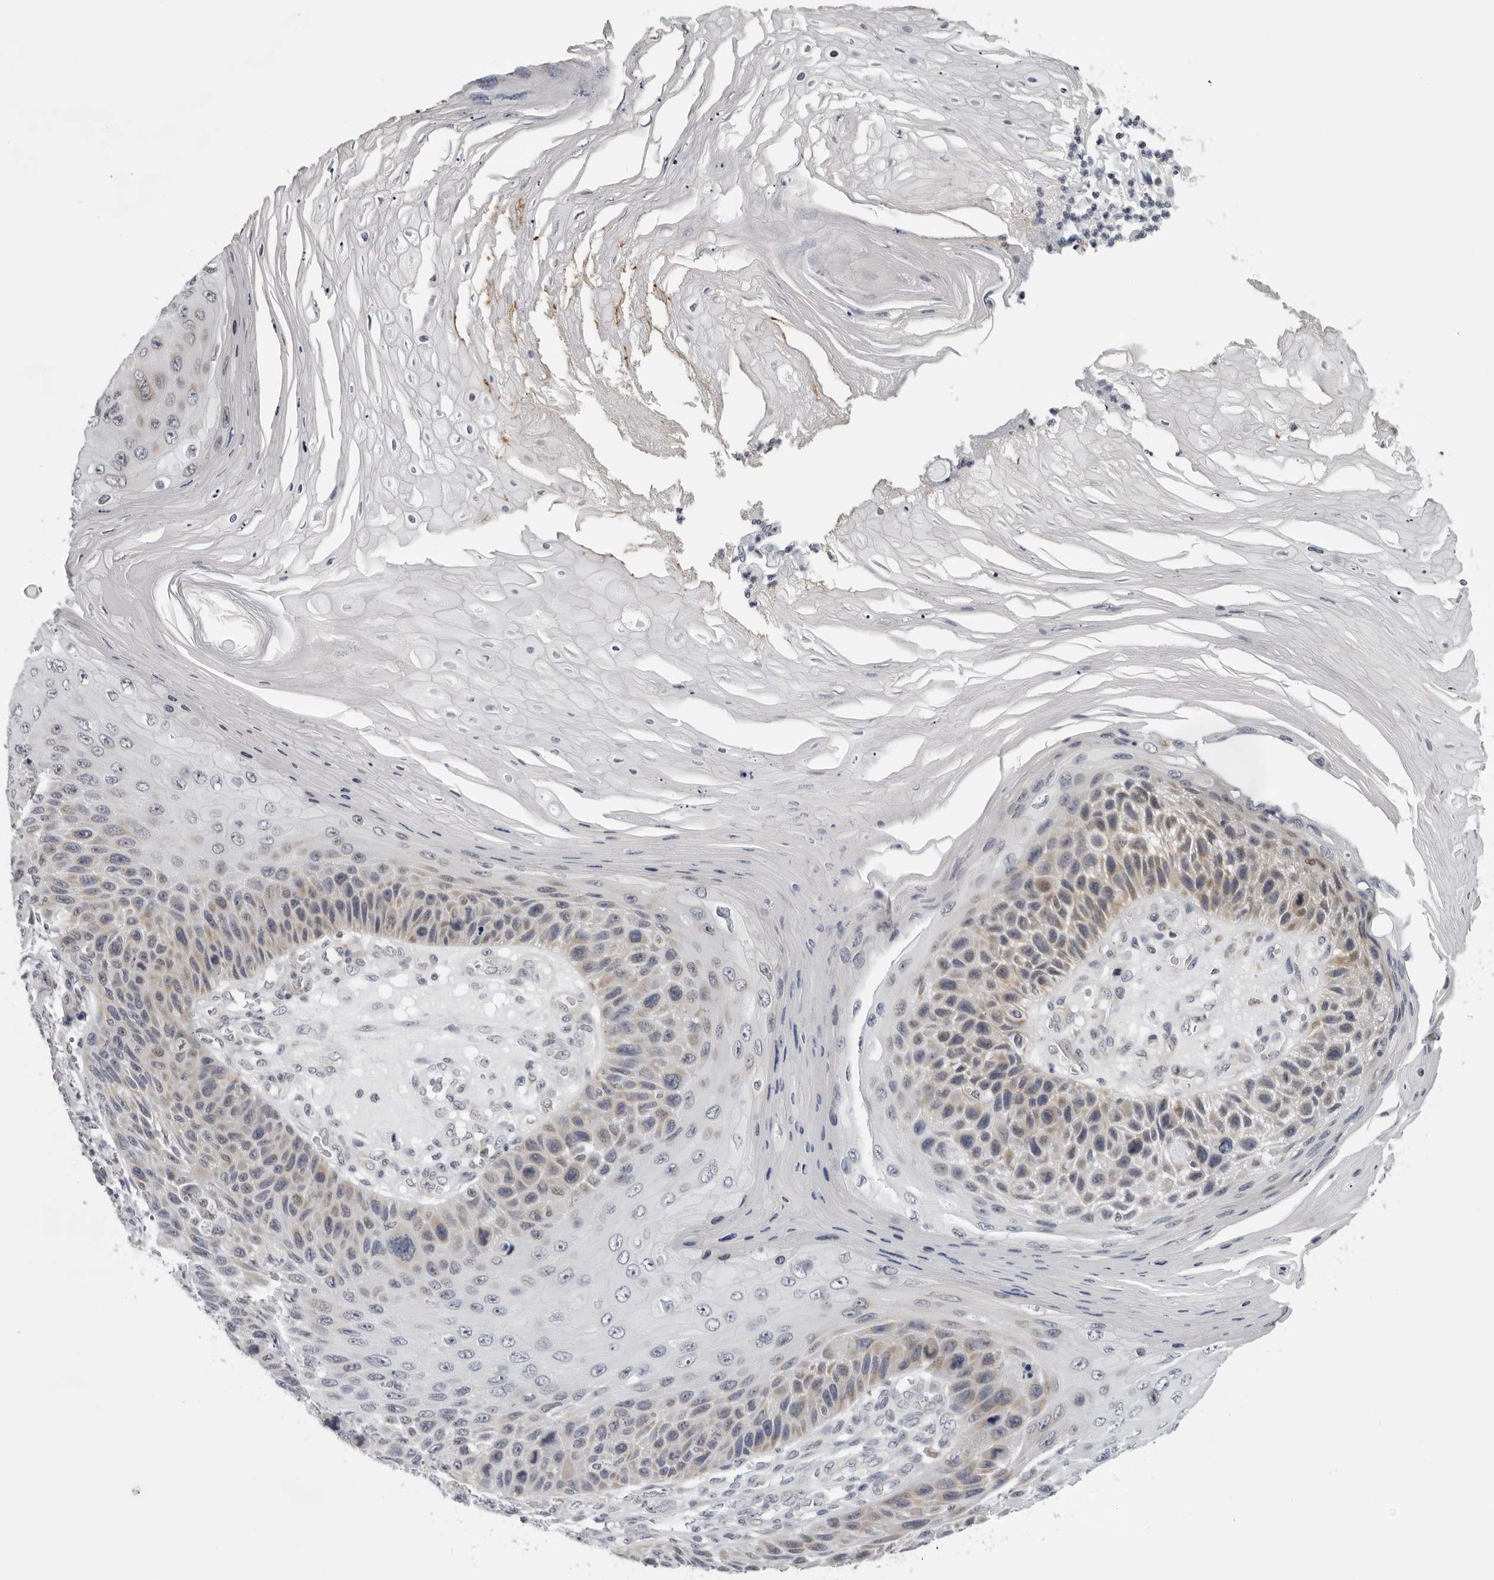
{"staining": {"intensity": "weak", "quantity": "25%-75%", "location": "cytoplasmic/membranous"}, "tissue": "skin cancer", "cell_type": "Tumor cells", "image_type": "cancer", "snomed": [{"axis": "morphology", "description": "Squamous cell carcinoma, NOS"}, {"axis": "topography", "description": "Skin"}], "caption": "Protein staining reveals weak cytoplasmic/membranous positivity in about 25%-75% of tumor cells in squamous cell carcinoma (skin).", "gene": "CPT2", "patient": {"sex": "female", "age": 88}}